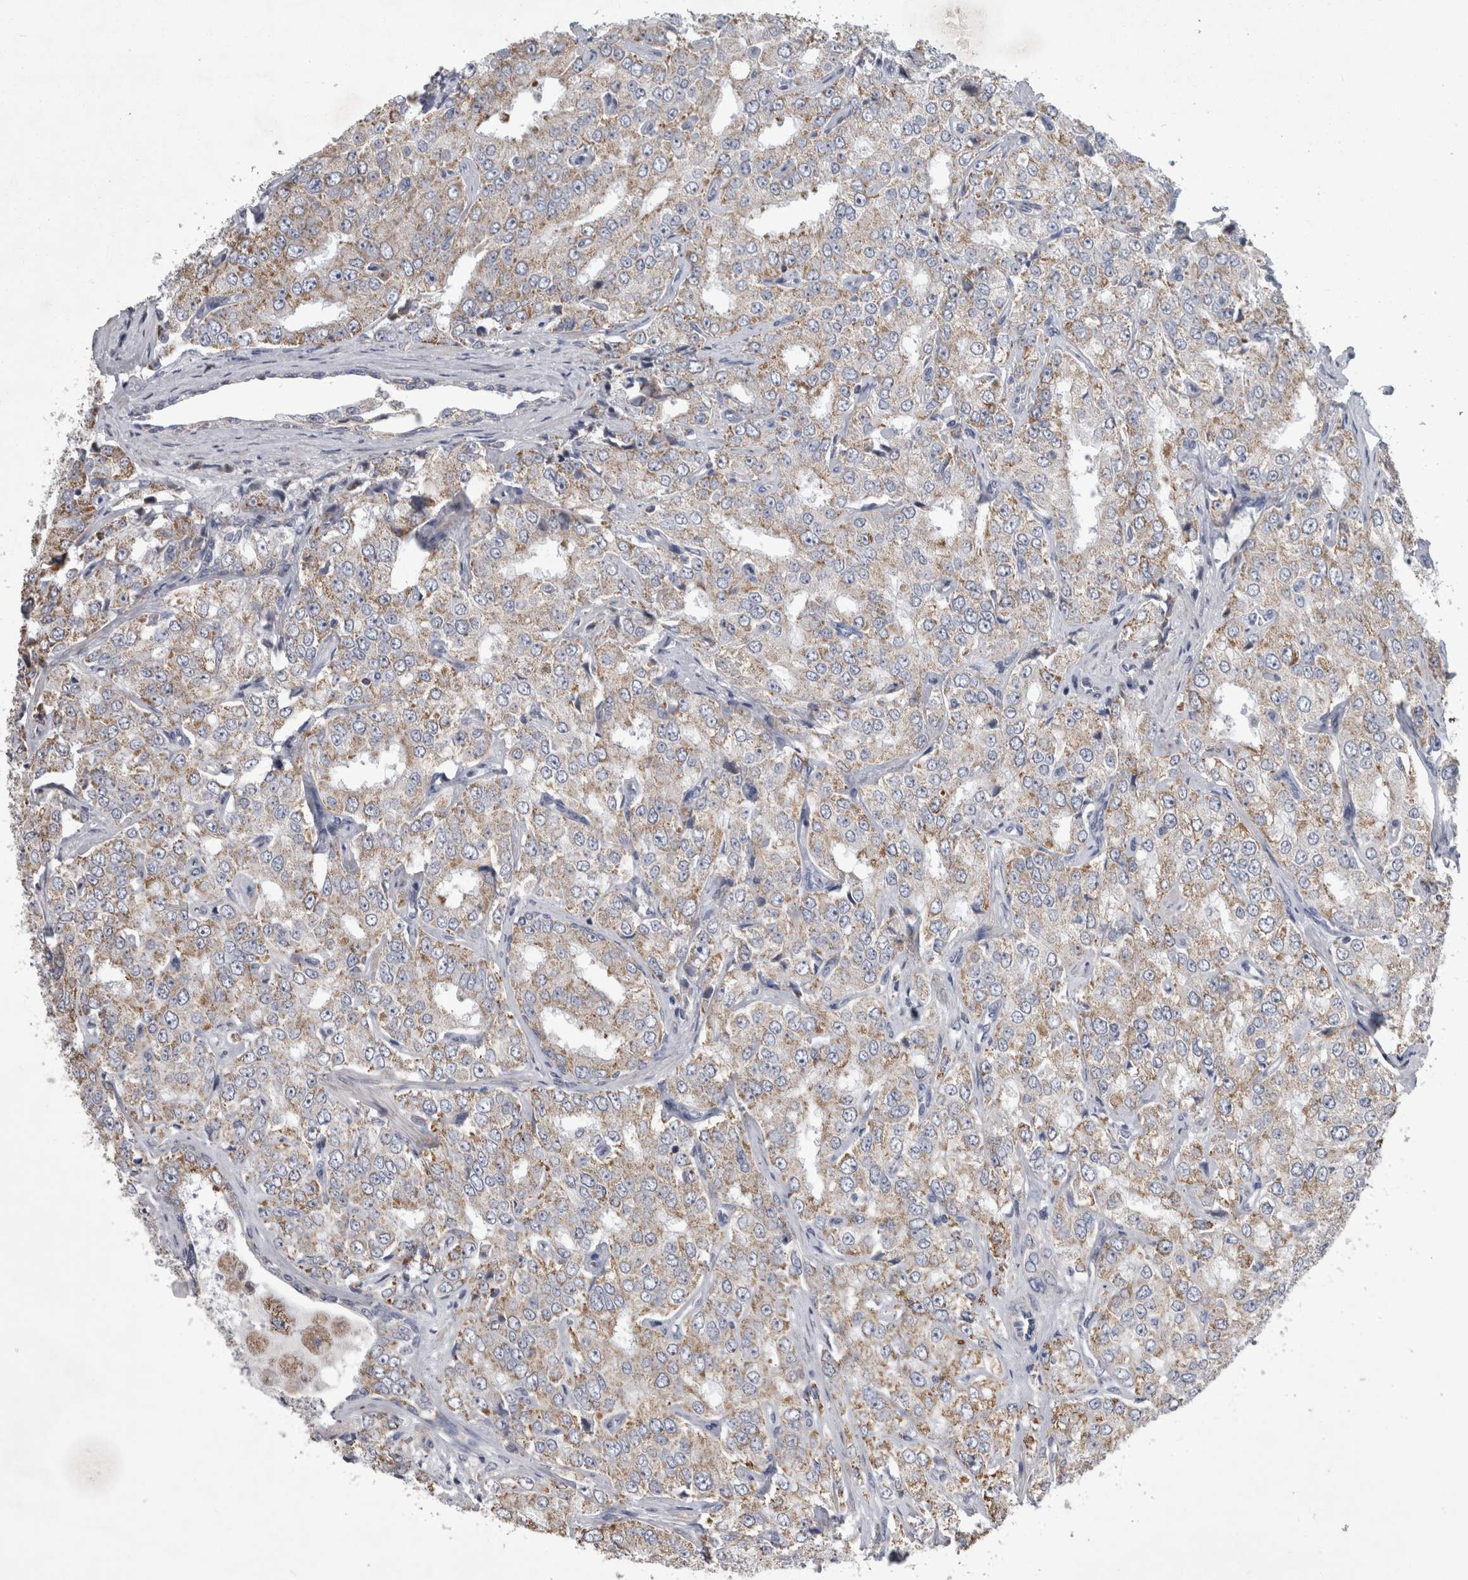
{"staining": {"intensity": "weak", "quantity": ">75%", "location": "cytoplasmic/membranous"}, "tissue": "prostate cancer", "cell_type": "Tumor cells", "image_type": "cancer", "snomed": [{"axis": "morphology", "description": "Adenocarcinoma, High grade"}, {"axis": "topography", "description": "Prostate"}], "caption": "Immunohistochemical staining of human high-grade adenocarcinoma (prostate) exhibits low levels of weak cytoplasmic/membranous expression in approximately >75% of tumor cells. Using DAB (3,3'-diaminobenzidine) (brown) and hematoxylin (blue) stains, captured at high magnification using brightfield microscopy.", "gene": "HDHD3", "patient": {"sex": "male", "age": 58}}